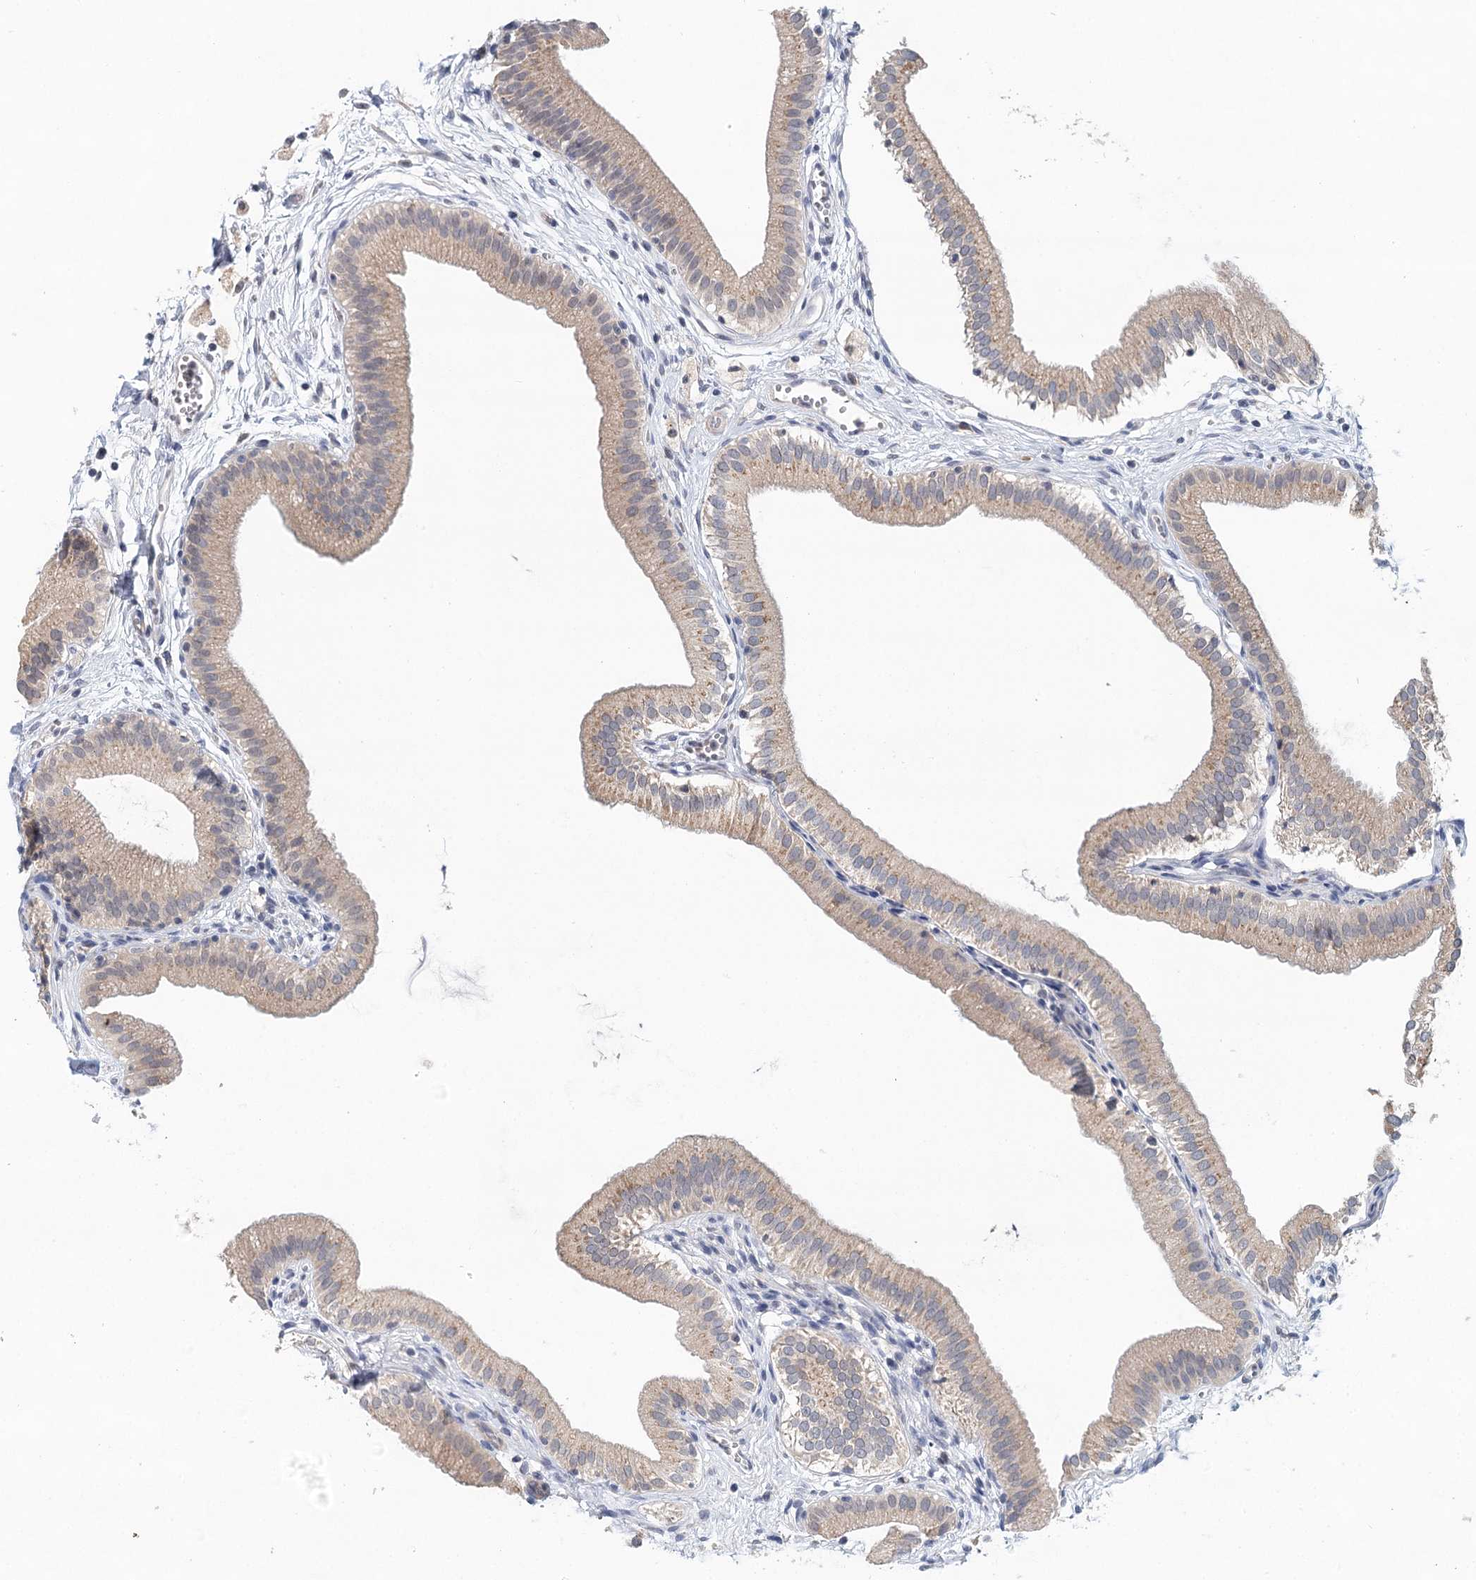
{"staining": {"intensity": "moderate", "quantity": ">75%", "location": "cytoplasmic/membranous"}, "tissue": "gallbladder", "cell_type": "Glandular cells", "image_type": "normal", "snomed": [{"axis": "morphology", "description": "Normal tissue, NOS"}, {"axis": "topography", "description": "Gallbladder"}], "caption": "A micrograph showing moderate cytoplasmic/membranous positivity in about >75% of glandular cells in normal gallbladder, as visualized by brown immunohistochemical staining.", "gene": "BLTP1", "patient": {"sex": "male", "age": 55}}